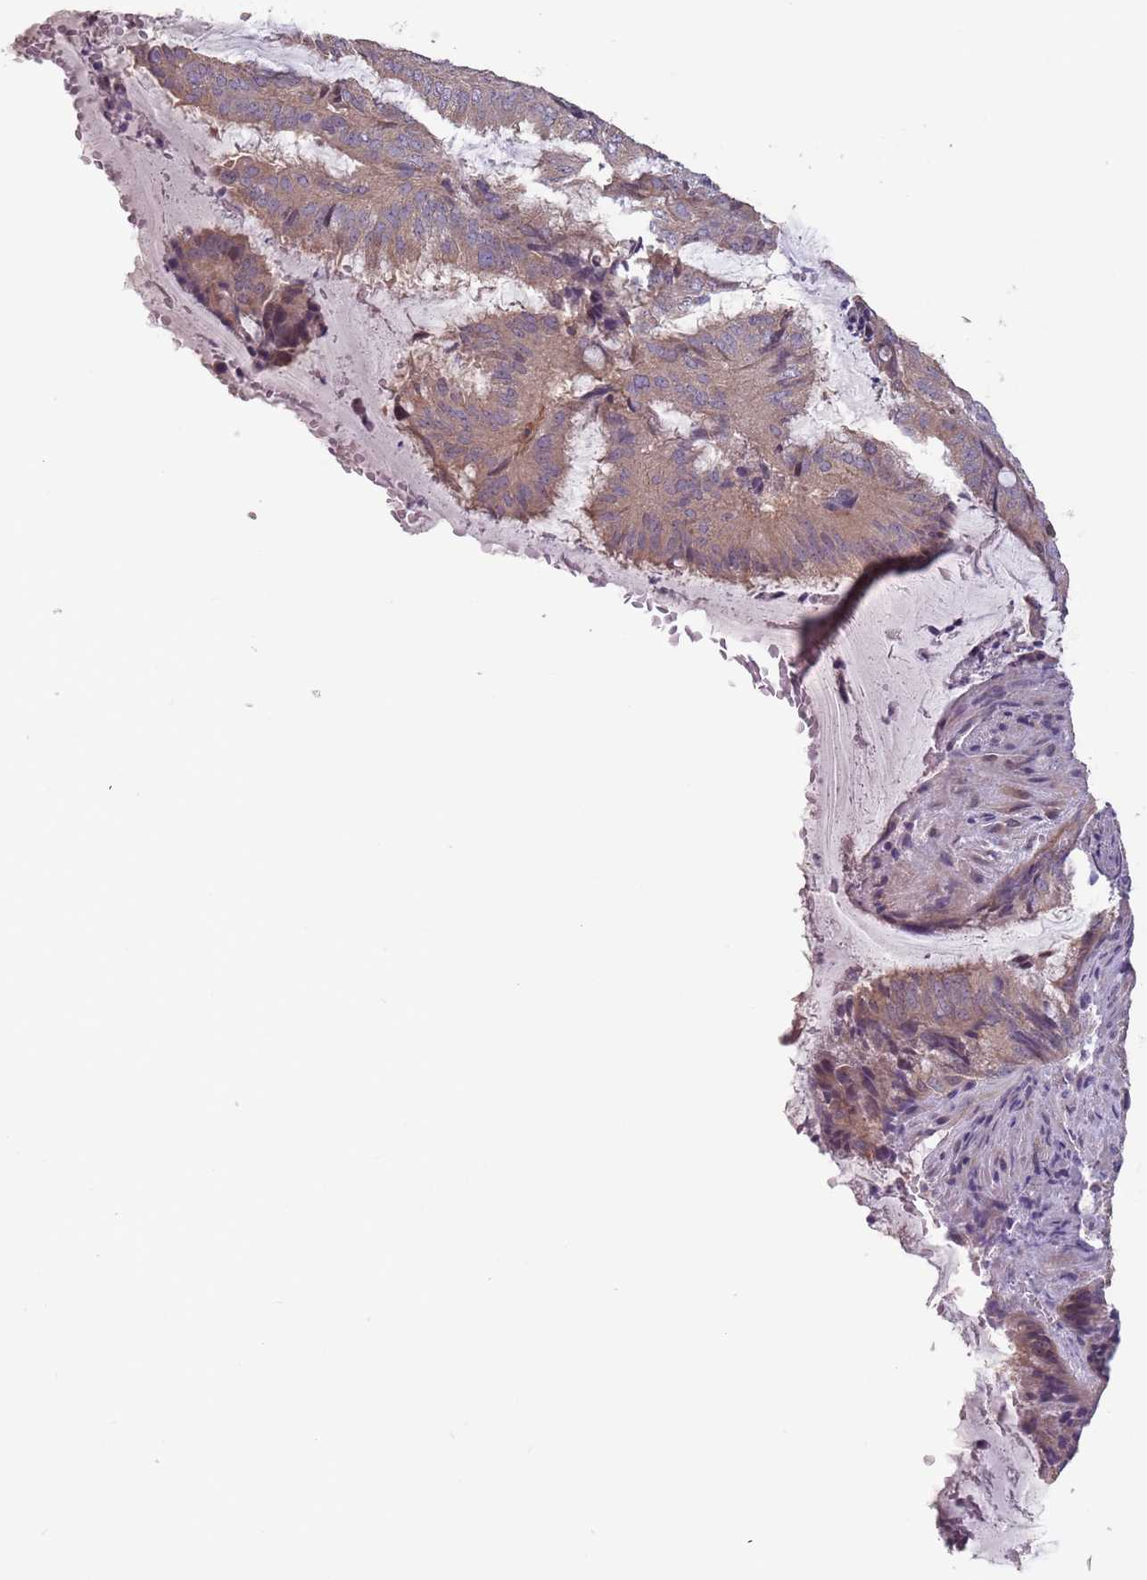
{"staining": {"intensity": "moderate", "quantity": "<25%", "location": "cytoplasmic/membranous"}, "tissue": "endometrial cancer", "cell_type": "Tumor cells", "image_type": "cancer", "snomed": [{"axis": "morphology", "description": "Adenocarcinoma, NOS"}, {"axis": "topography", "description": "Endometrium"}], "caption": "Tumor cells show low levels of moderate cytoplasmic/membranous expression in about <25% of cells in endometrial adenocarcinoma.", "gene": "MBD3L1", "patient": {"sex": "female", "age": 51}}